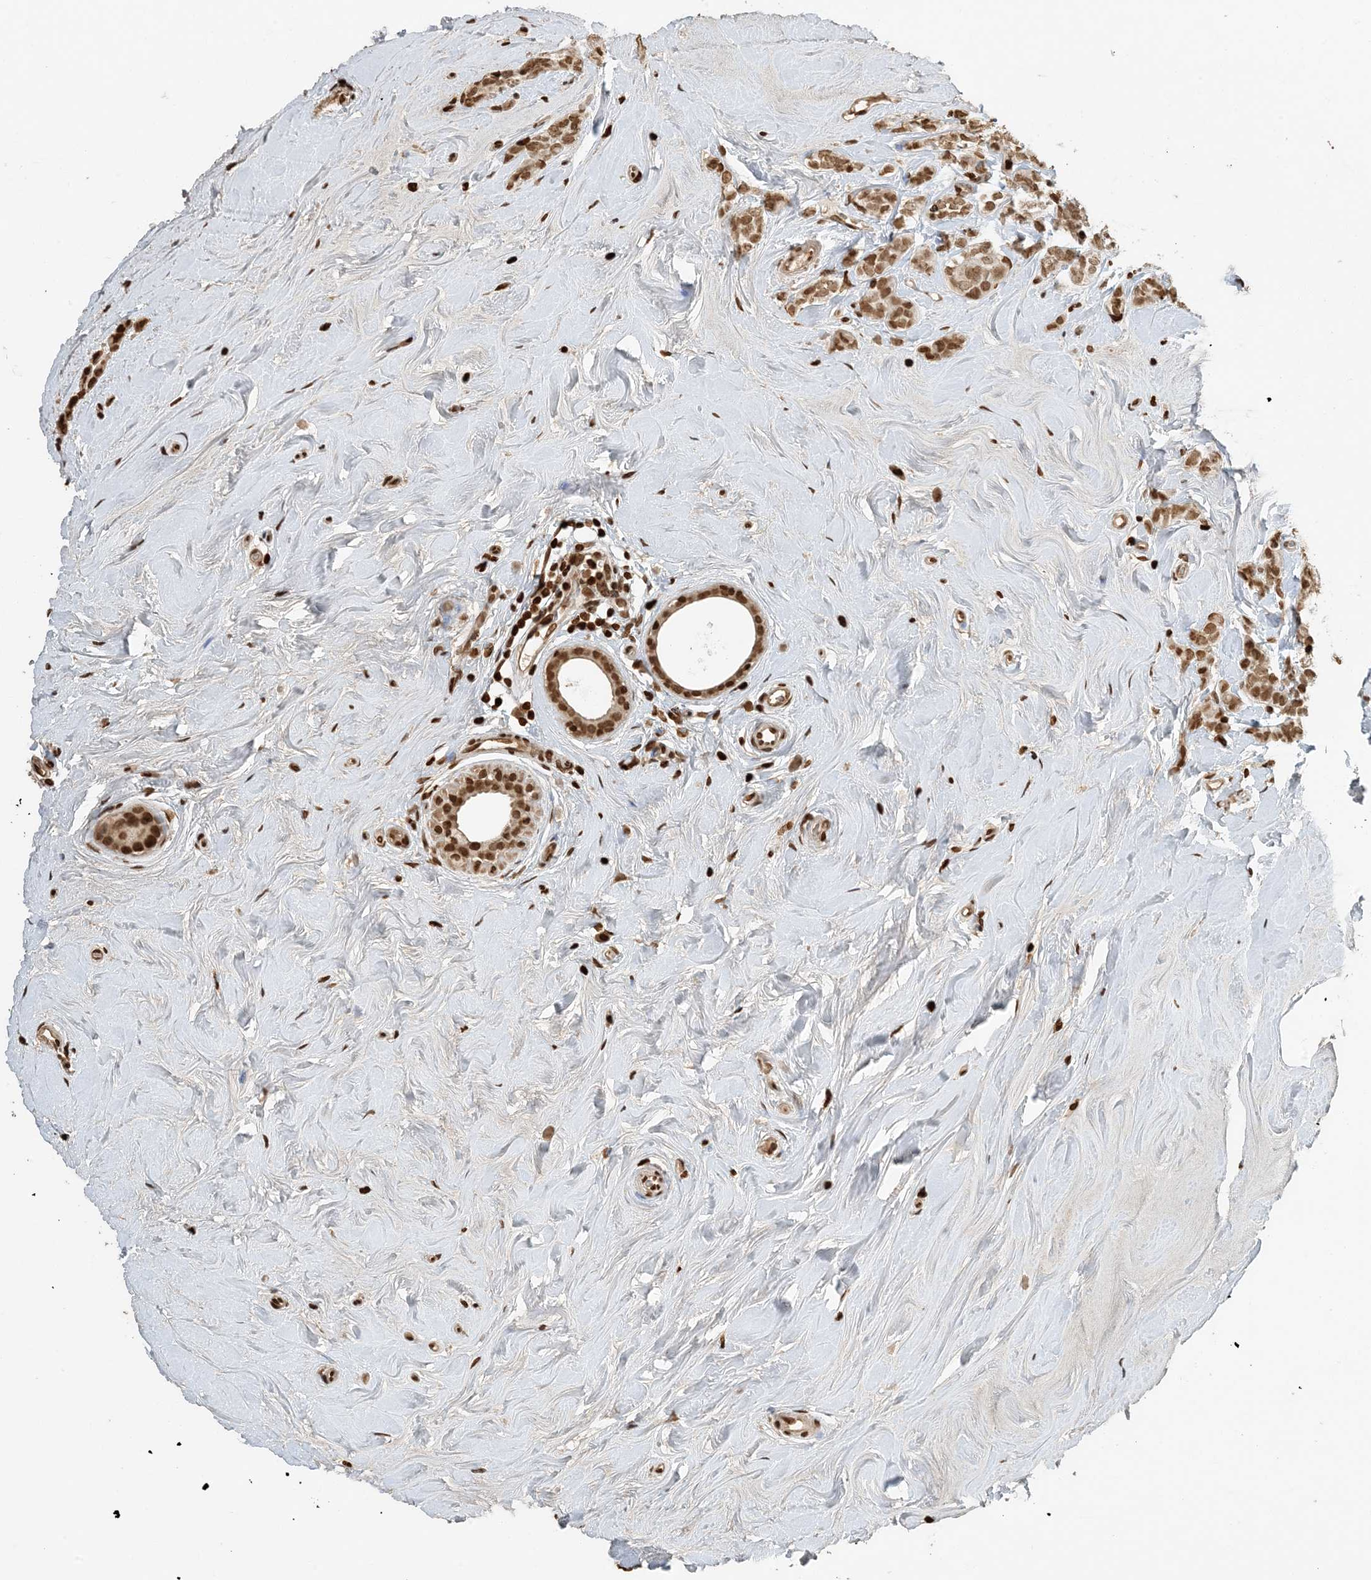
{"staining": {"intensity": "moderate", "quantity": ">75%", "location": "nuclear"}, "tissue": "breast cancer", "cell_type": "Tumor cells", "image_type": "cancer", "snomed": [{"axis": "morphology", "description": "Lobular carcinoma"}, {"axis": "topography", "description": "Breast"}], "caption": "Immunohistochemistry (IHC) photomicrograph of lobular carcinoma (breast) stained for a protein (brown), which shows medium levels of moderate nuclear expression in approximately >75% of tumor cells.", "gene": "H3-3B", "patient": {"sex": "female", "age": 47}}